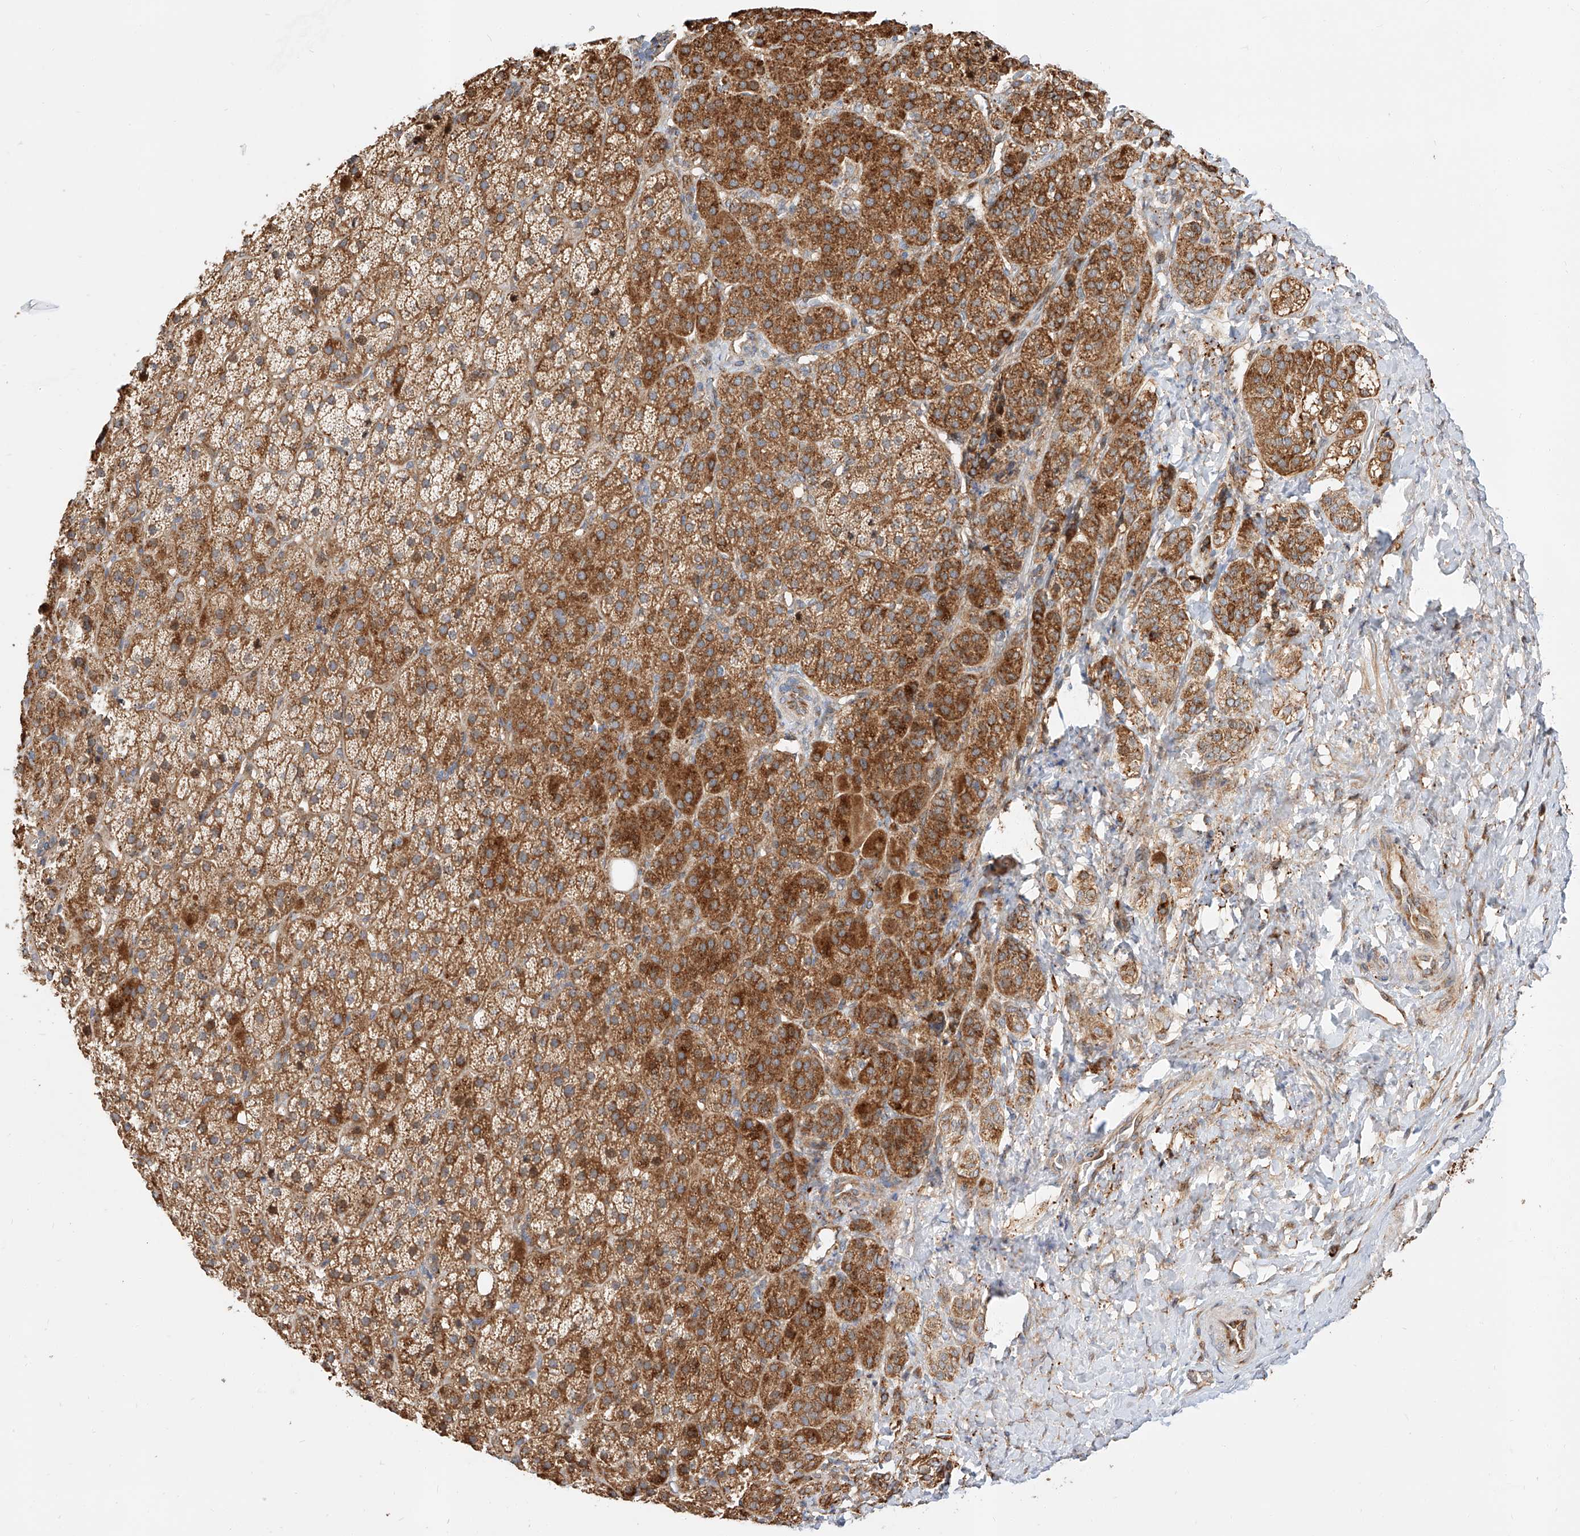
{"staining": {"intensity": "moderate", "quantity": ">75%", "location": "cytoplasmic/membranous"}, "tissue": "adrenal gland", "cell_type": "Glandular cells", "image_type": "normal", "snomed": [{"axis": "morphology", "description": "Normal tissue, NOS"}, {"axis": "topography", "description": "Adrenal gland"}], "caption": "Immunohistochemical staining of normal human adrenal gland demonstrates >75% levels of moderate cytoplasmic/membranous protein staining in approximately >75% of glandular cells.", "gene": "DIRAS3", "patient": {"sex": "female", "age": 57}}